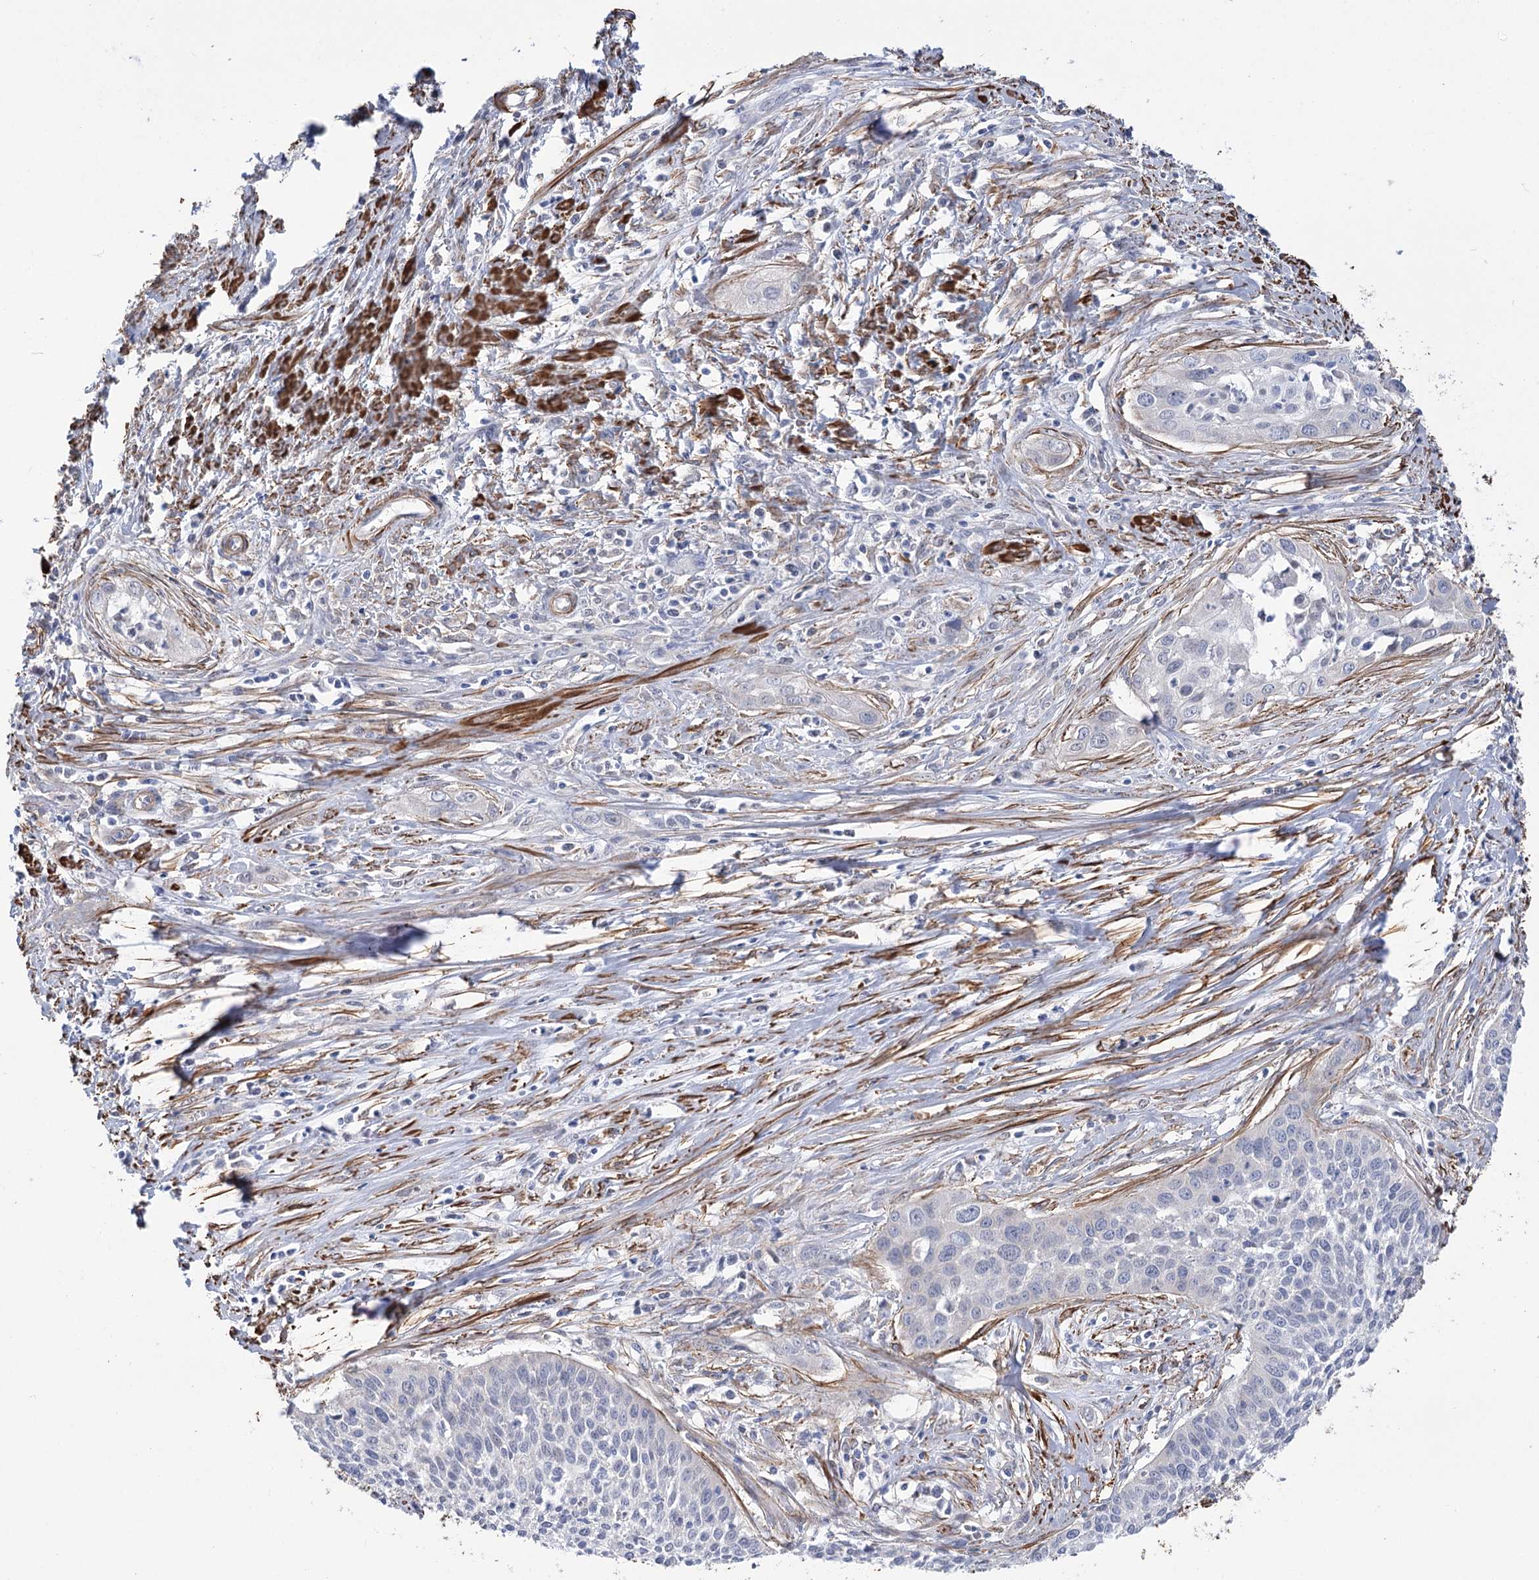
{"staining": {"intensity": "negative", "quantity": "none", "location": "none"}, "tissue": "cervical cancer", "cell_type": "Tumor cells", "image_type": "cancer", "snomed": [{"axis": "morphology", "description": "Squamous cell carcinoma, NOS"}, {"axis": "topography", "description": "Cervix"}], "caption": "Tumor cells show no significant positivity in cervical cancer (squamous cell carcinoma).", "gene": "WASHC3", "patient": {"sex": "female", "age": 34}}